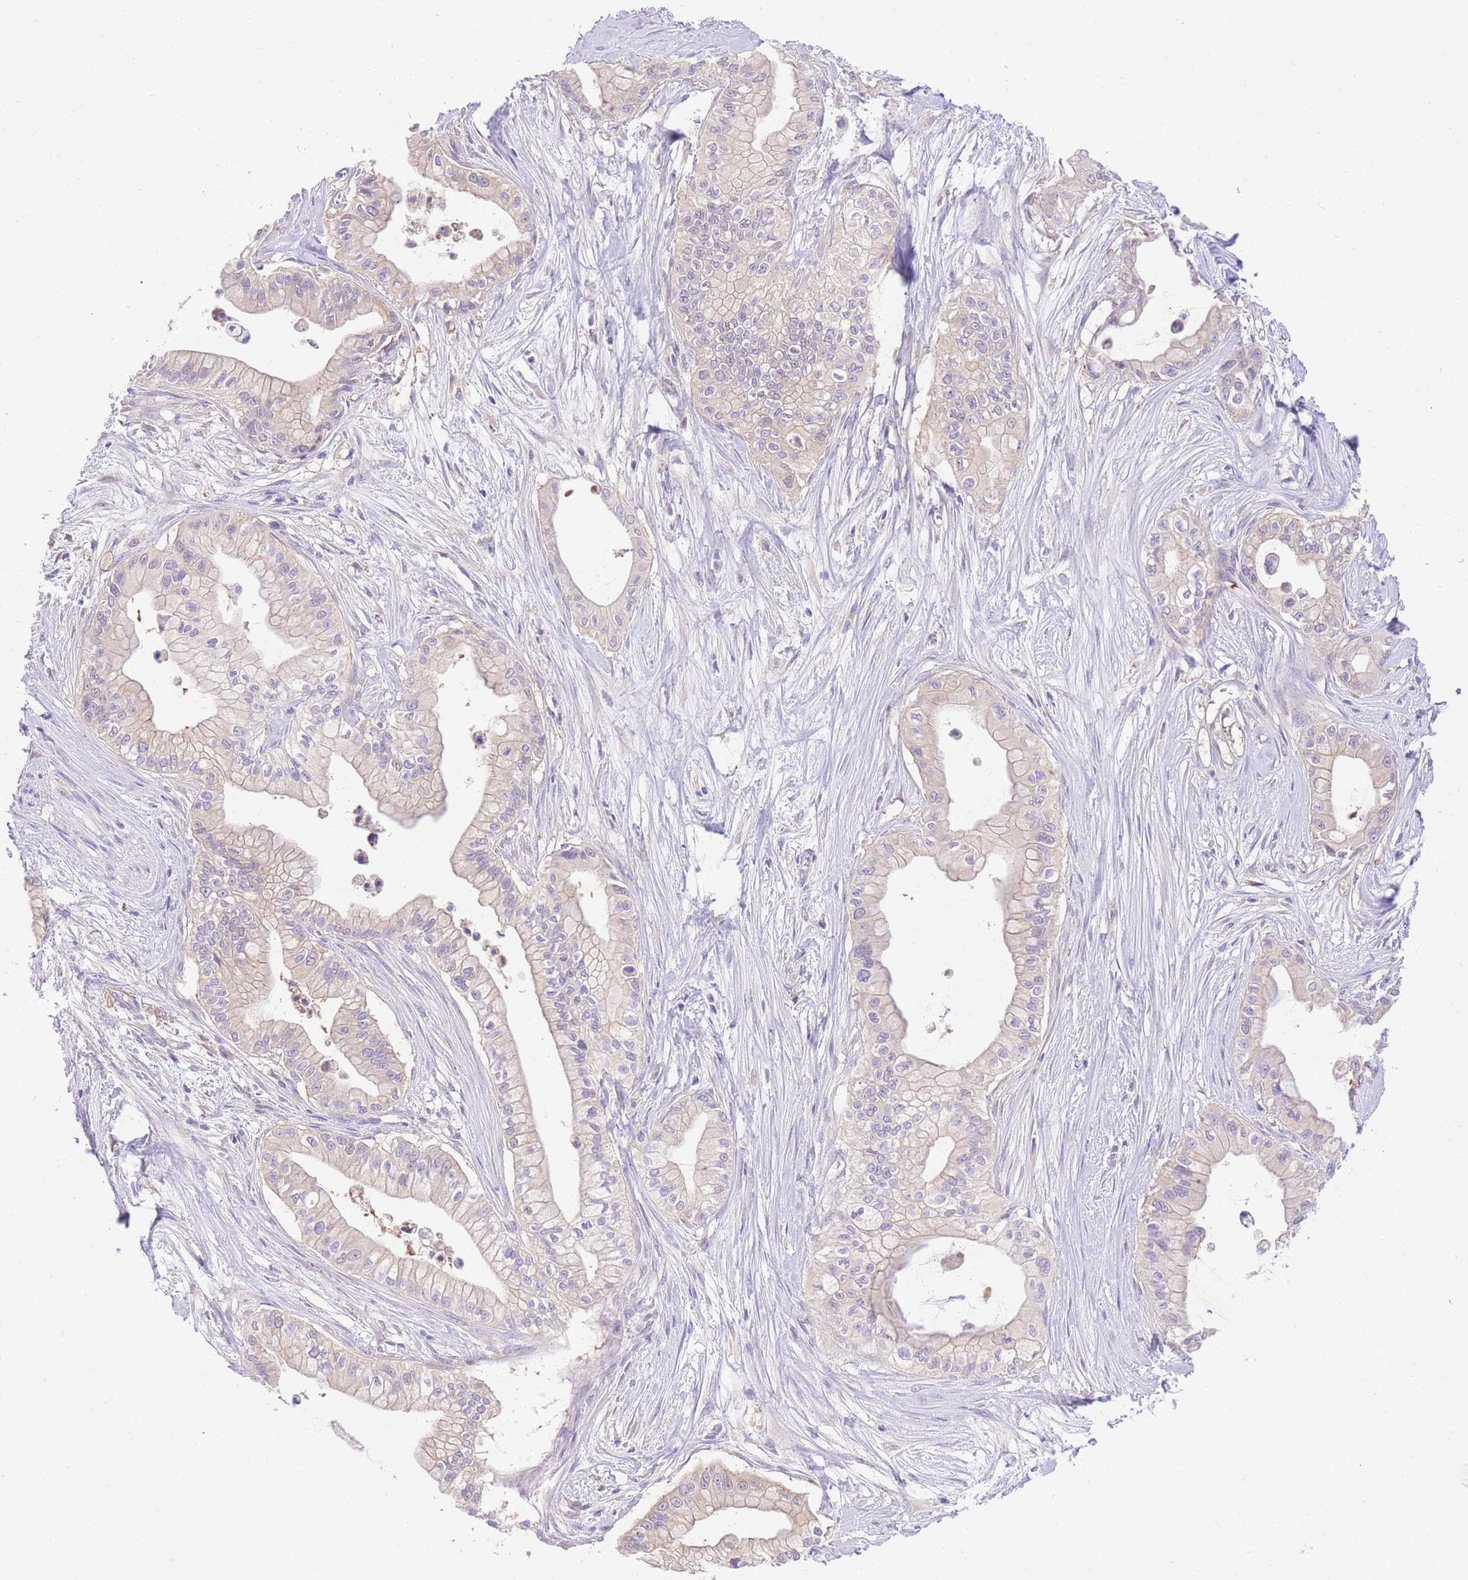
{"staining": {"intensity": "negative", "quantity": "none", "location": "none"}, "tissue": "pancreatic cancer", "cell_type": "Tumor cells", "image_type": "cancer", "snomed": [{"axis": "morphology", "description": "Adenocarcinoma, NOS"}, {"axis": "topography", "description": "Pancreas"}], "caption": "Protein analysis of pancreatic cancer (adenocarcinoma) exhibits no significant expression in tumor cells. Brightfield microscopy of IHC stained with DAB (brown) and hematoxylin (blue), captured at high magnification.", "gene": "LIPH", "patient": {"sex": "male", "age": 78}}